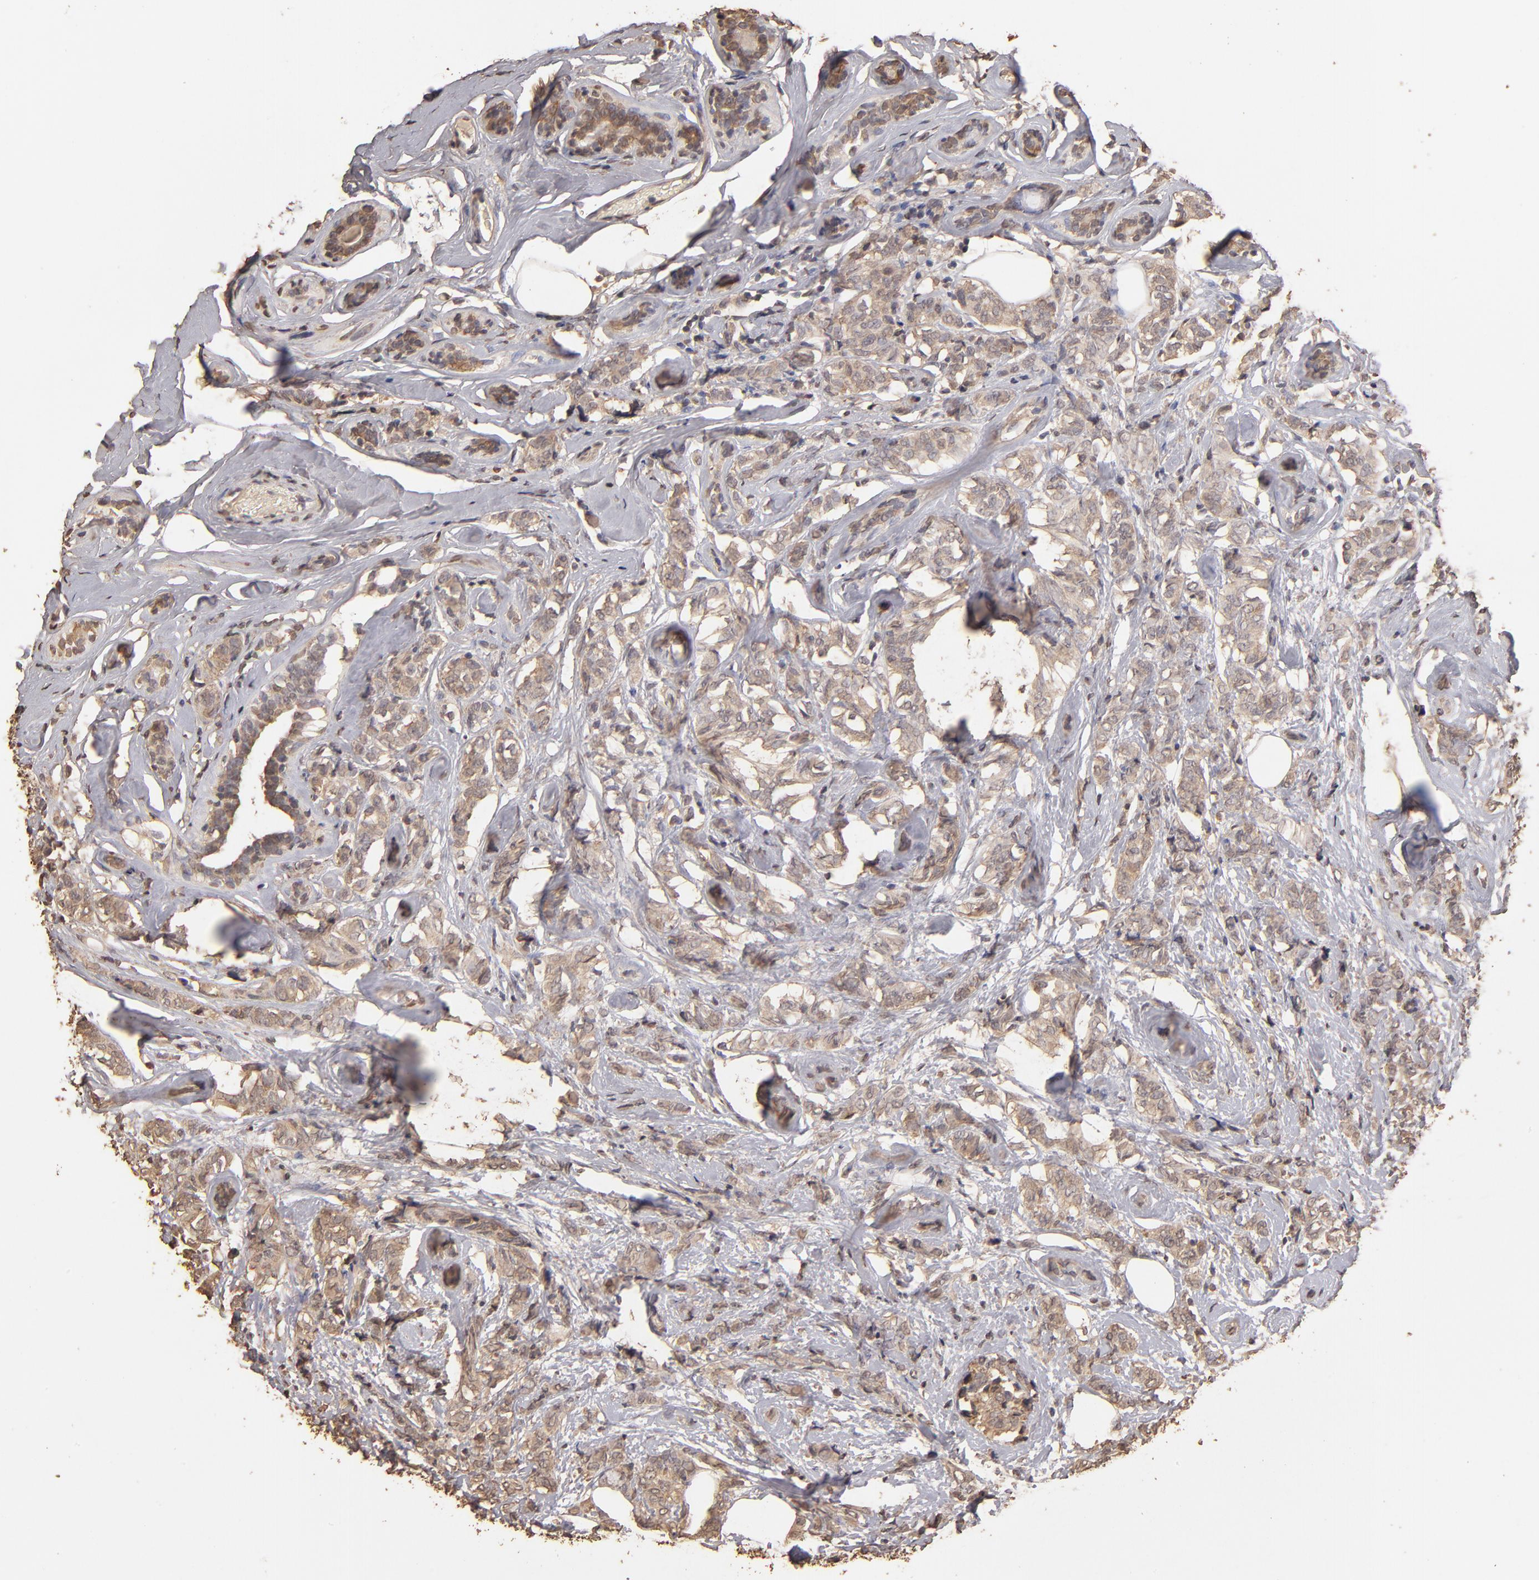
{"staining": {"intensity": "moderate", "quantity": ">75%", "location": "cytoplasmic/membranous"}, "tissue": "breast cancer", "cell_type": "Tumor cells", "image_type": "cancer", "snomed": [{"axis": "morphology", "description": "Lobular carcinoma"}, {"axis": "topography", "description": "Breast"}], "caption": "Immunohistochemistry photomicrograph of breast cancer (lobular carcinoma) stained for a protein (brown), which exhibits medium levels of moderate cytoplasmic/membranous expression in about >75% of tumor cells.", "gene": "OPHN1", "patient": {"sex": "female", "age": 60}}